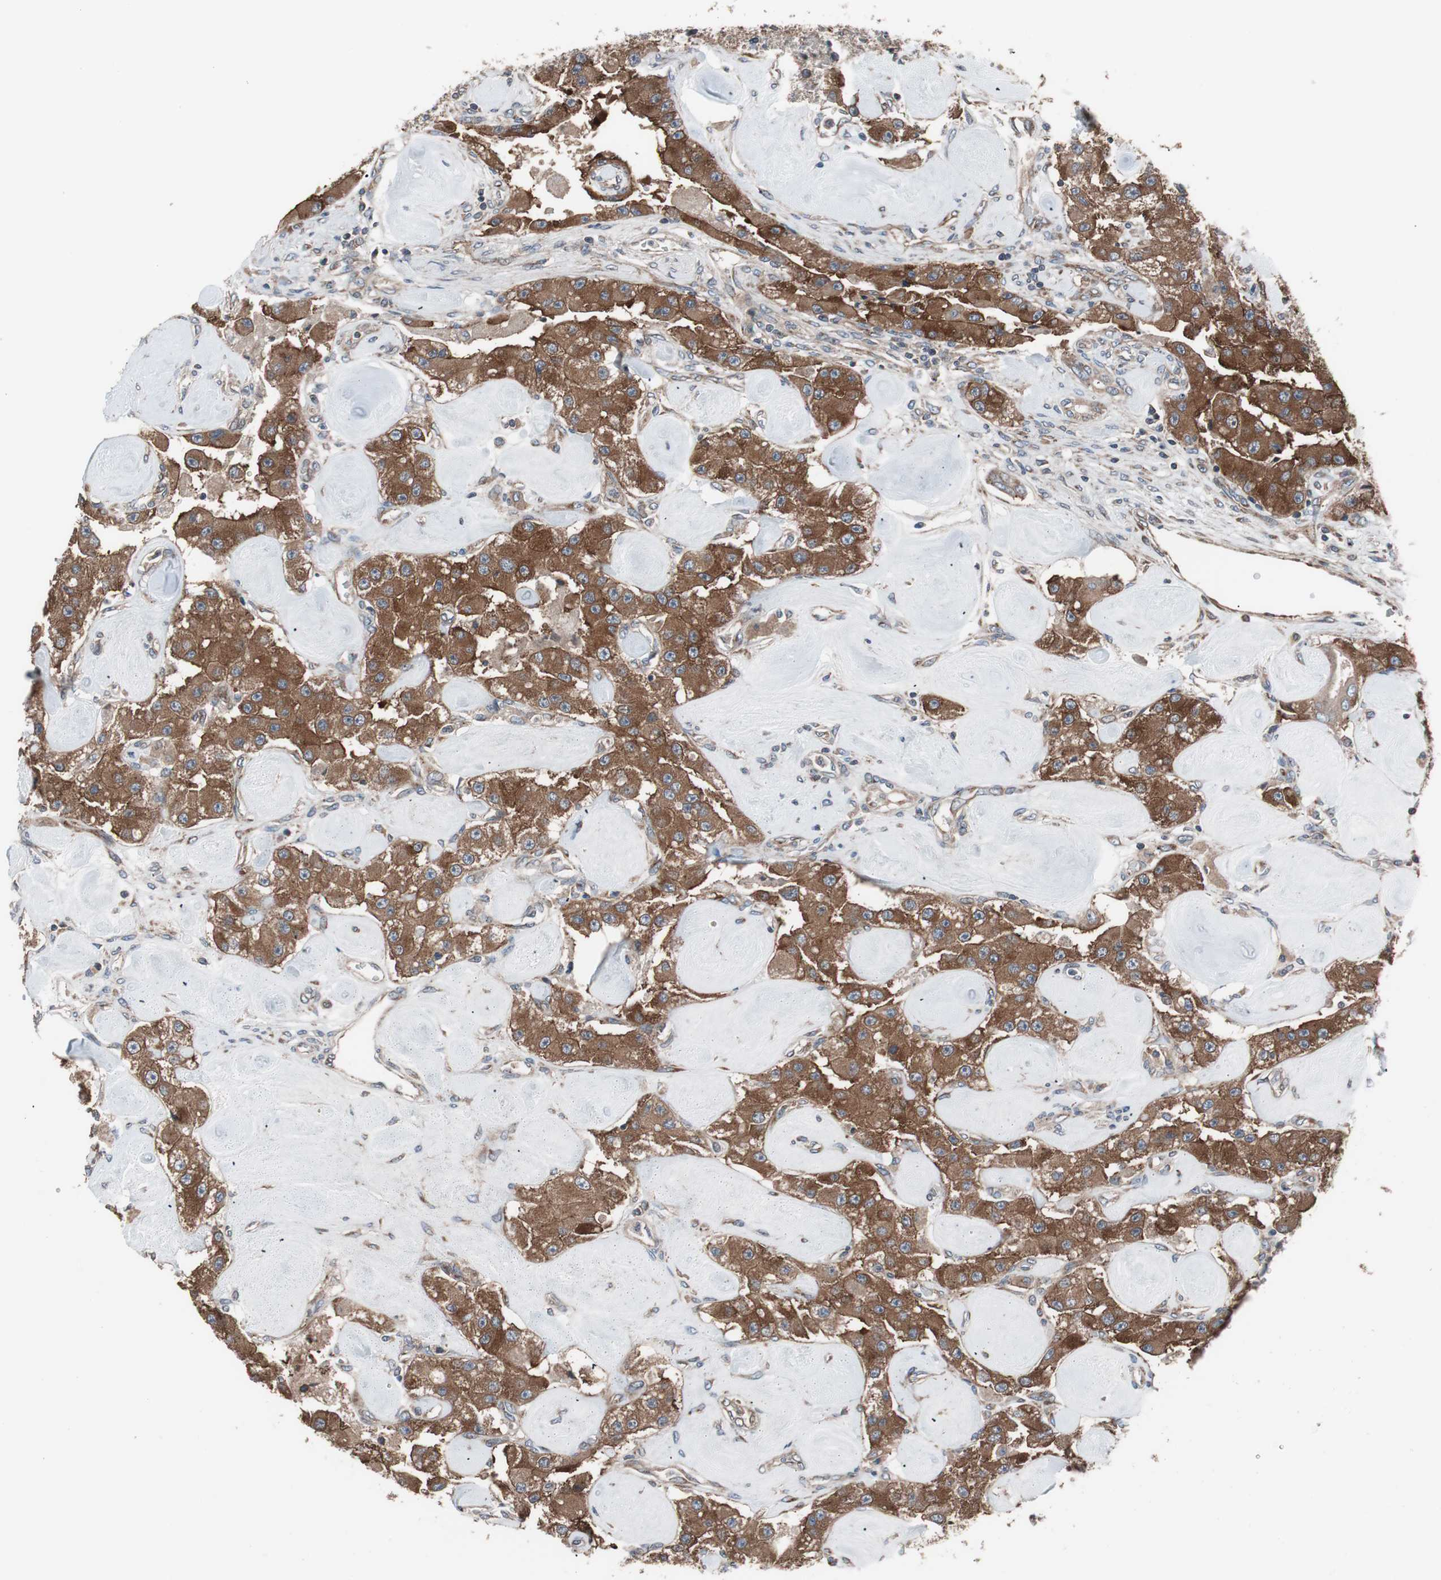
{"staining": {"intensity": "strong", "quantity": ">75%", "location": "cytoplasmic/membranous"}, "tissue": "carcinoid", "cell_type": "Tumor cells", "image_type": "cancer", "snomed": [{"axis": "morphology", "description": "Carcinoid, malignant, NOS"}, {"axis": "topography", "description": "Pancreas"}], "caption": "The image exhibits immunohistochemical staining of malignant carcinoid. There is strong cytoplasmic/membranous expression is identified in approximately >75% of tumor cells.", "gene": "SEC31A", "patient": {"sex": "male", "age": 41}}